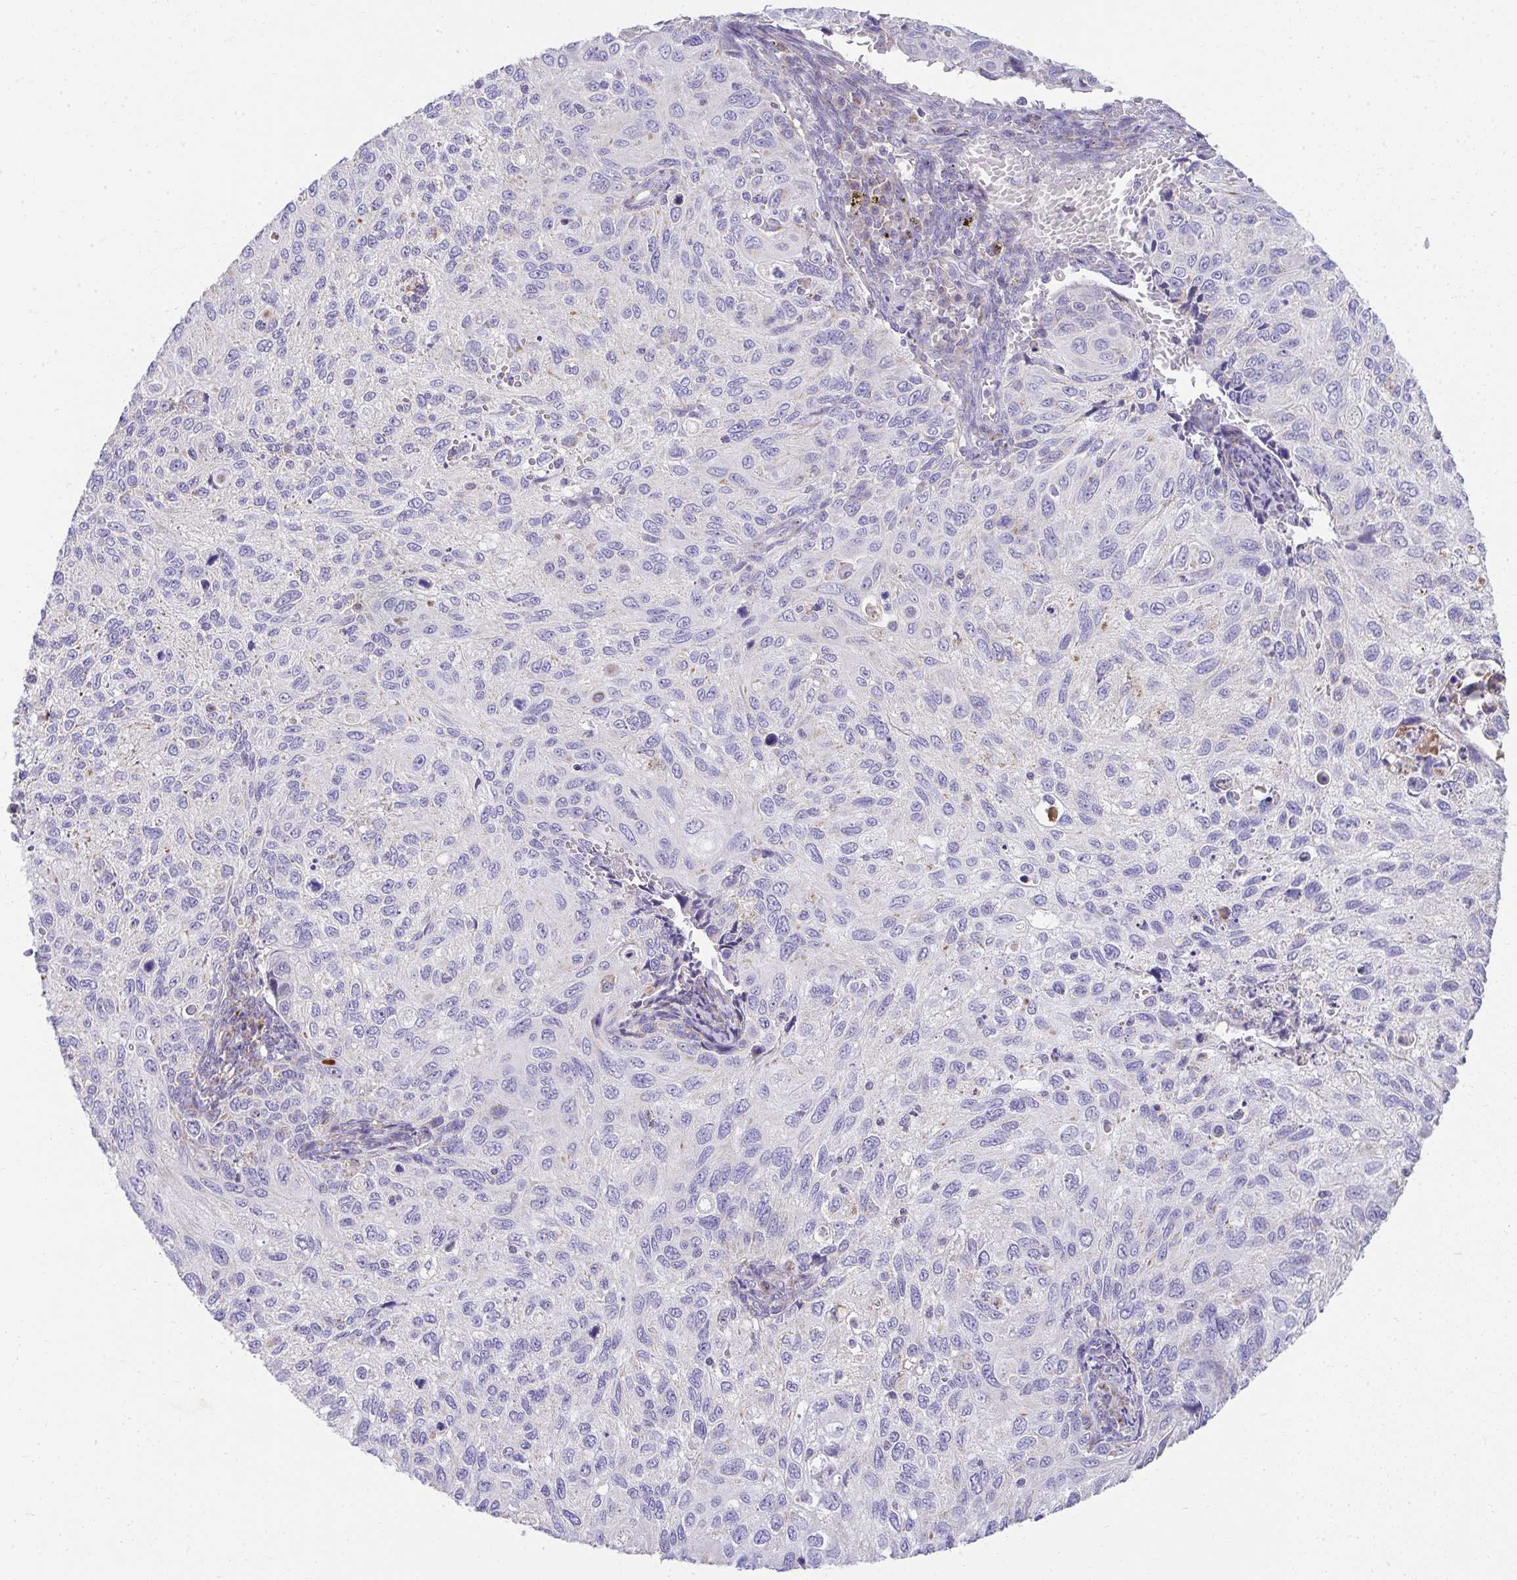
{"staining": {"intensity": "negative", "quantity": "none", "location": "none"}, "tissue": "cervical cancer", "cell_type": "Tumor cells", "image_type": "cancer", "snomed": [{"axis": "morphology", "description": "Squamous cell carcinoma, NOS"}, {"axis": "topography", "description": "Cervix"}], "caption": "Tumor cells show no significant staining in cervical cancer (squamous cell carcinoma).", "gene": "PRRG3", "patient": {"sex": "female", "age": 70}}